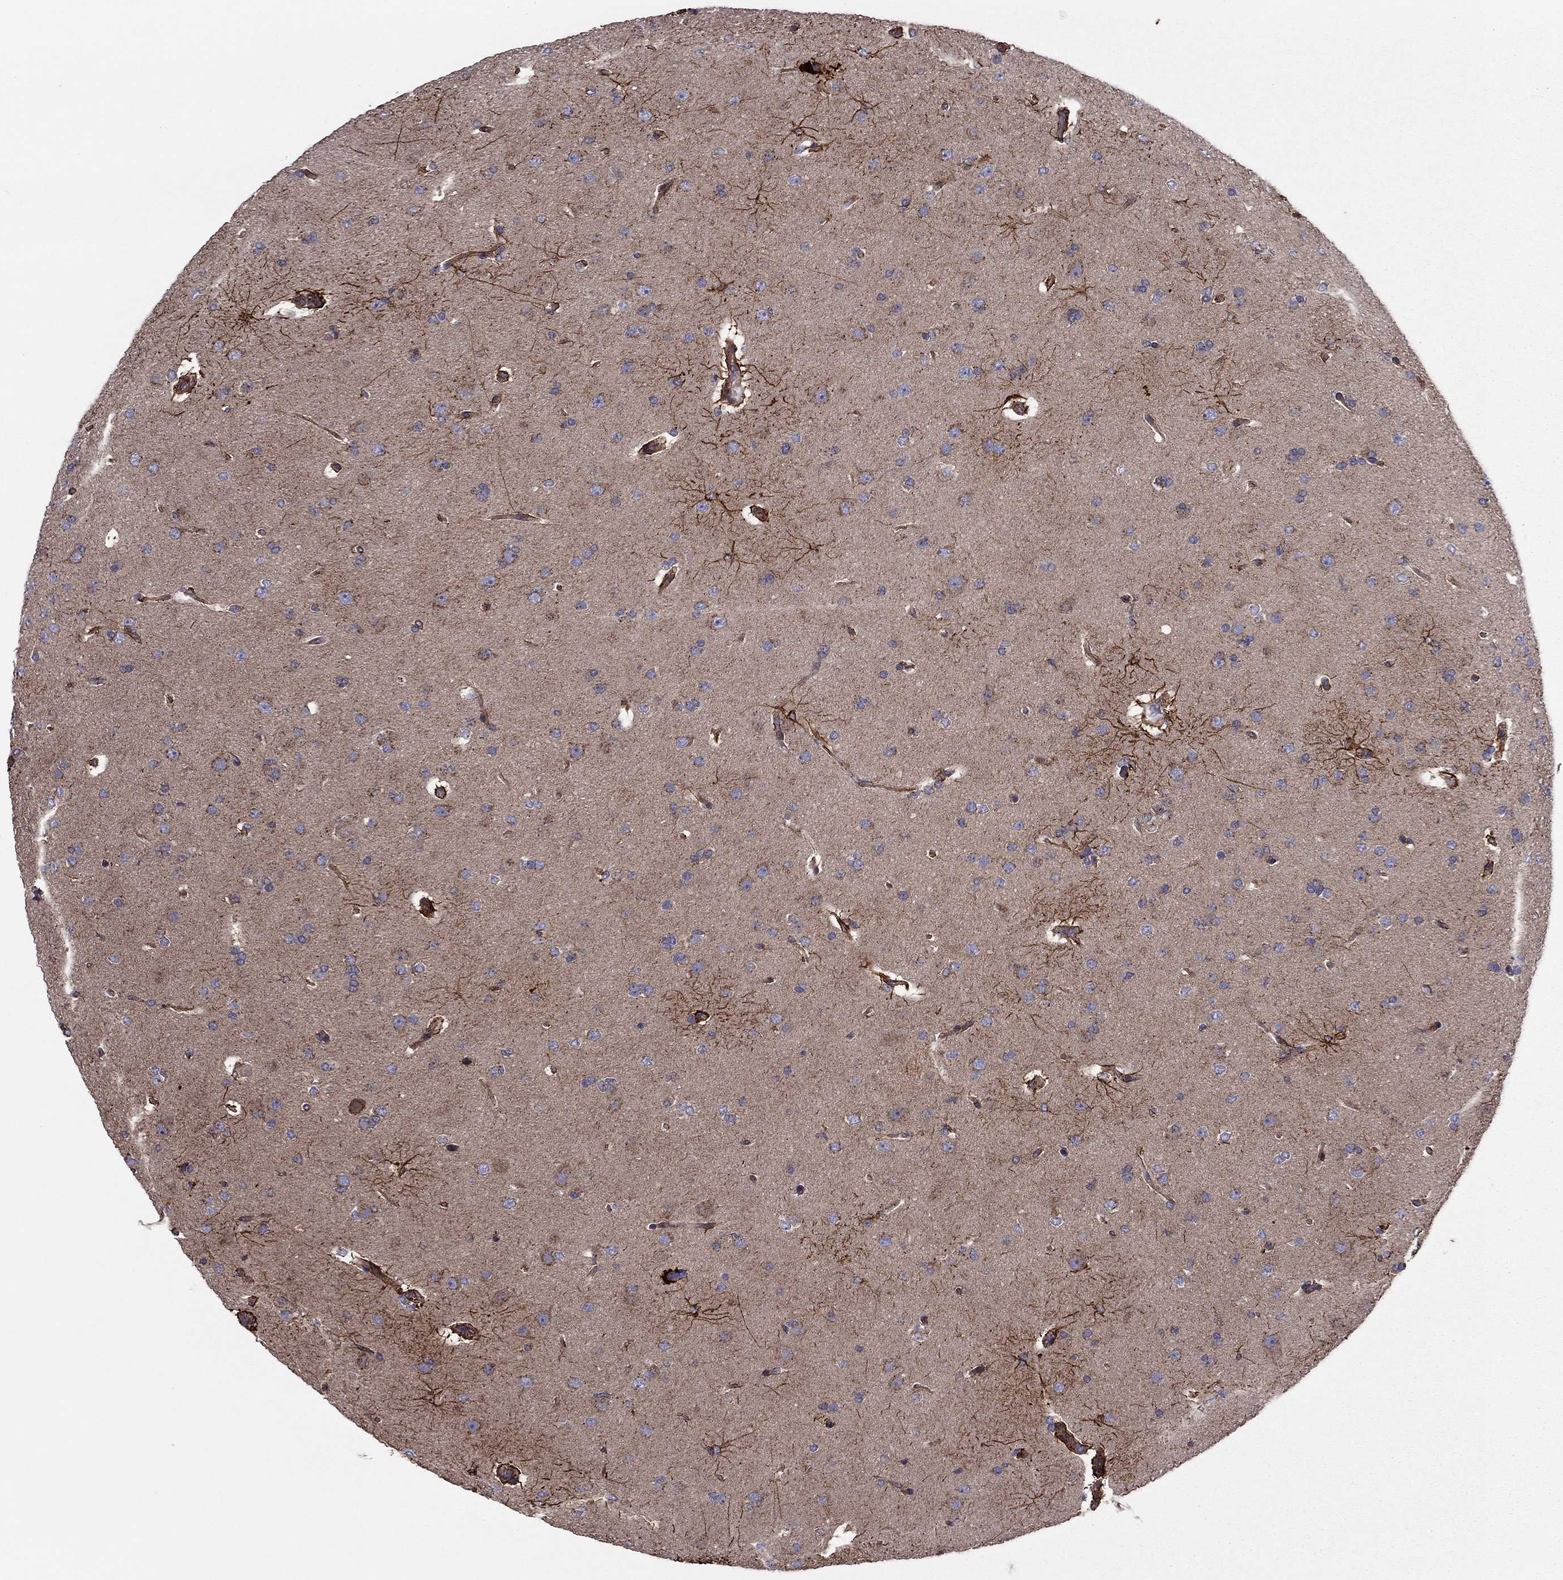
{"staining": {"intensity": "negative", "quantity": "none", "location": "none"}, "tissue": "glioma", "cell_type": "Tumor cells", "image_type": "cancer", "snomed": [{"axis": "morphology", "description": "Glioma, malignant, NOS"}, {"axis": "topography", "description": "Cerebral cortex"}], "caption": "Malignant glioma stained for a protein using immunohistochemistry reveals no staining tumor cells.", "gene": "CLSTN1", "patient": {"sex": "male", "age": 58}}